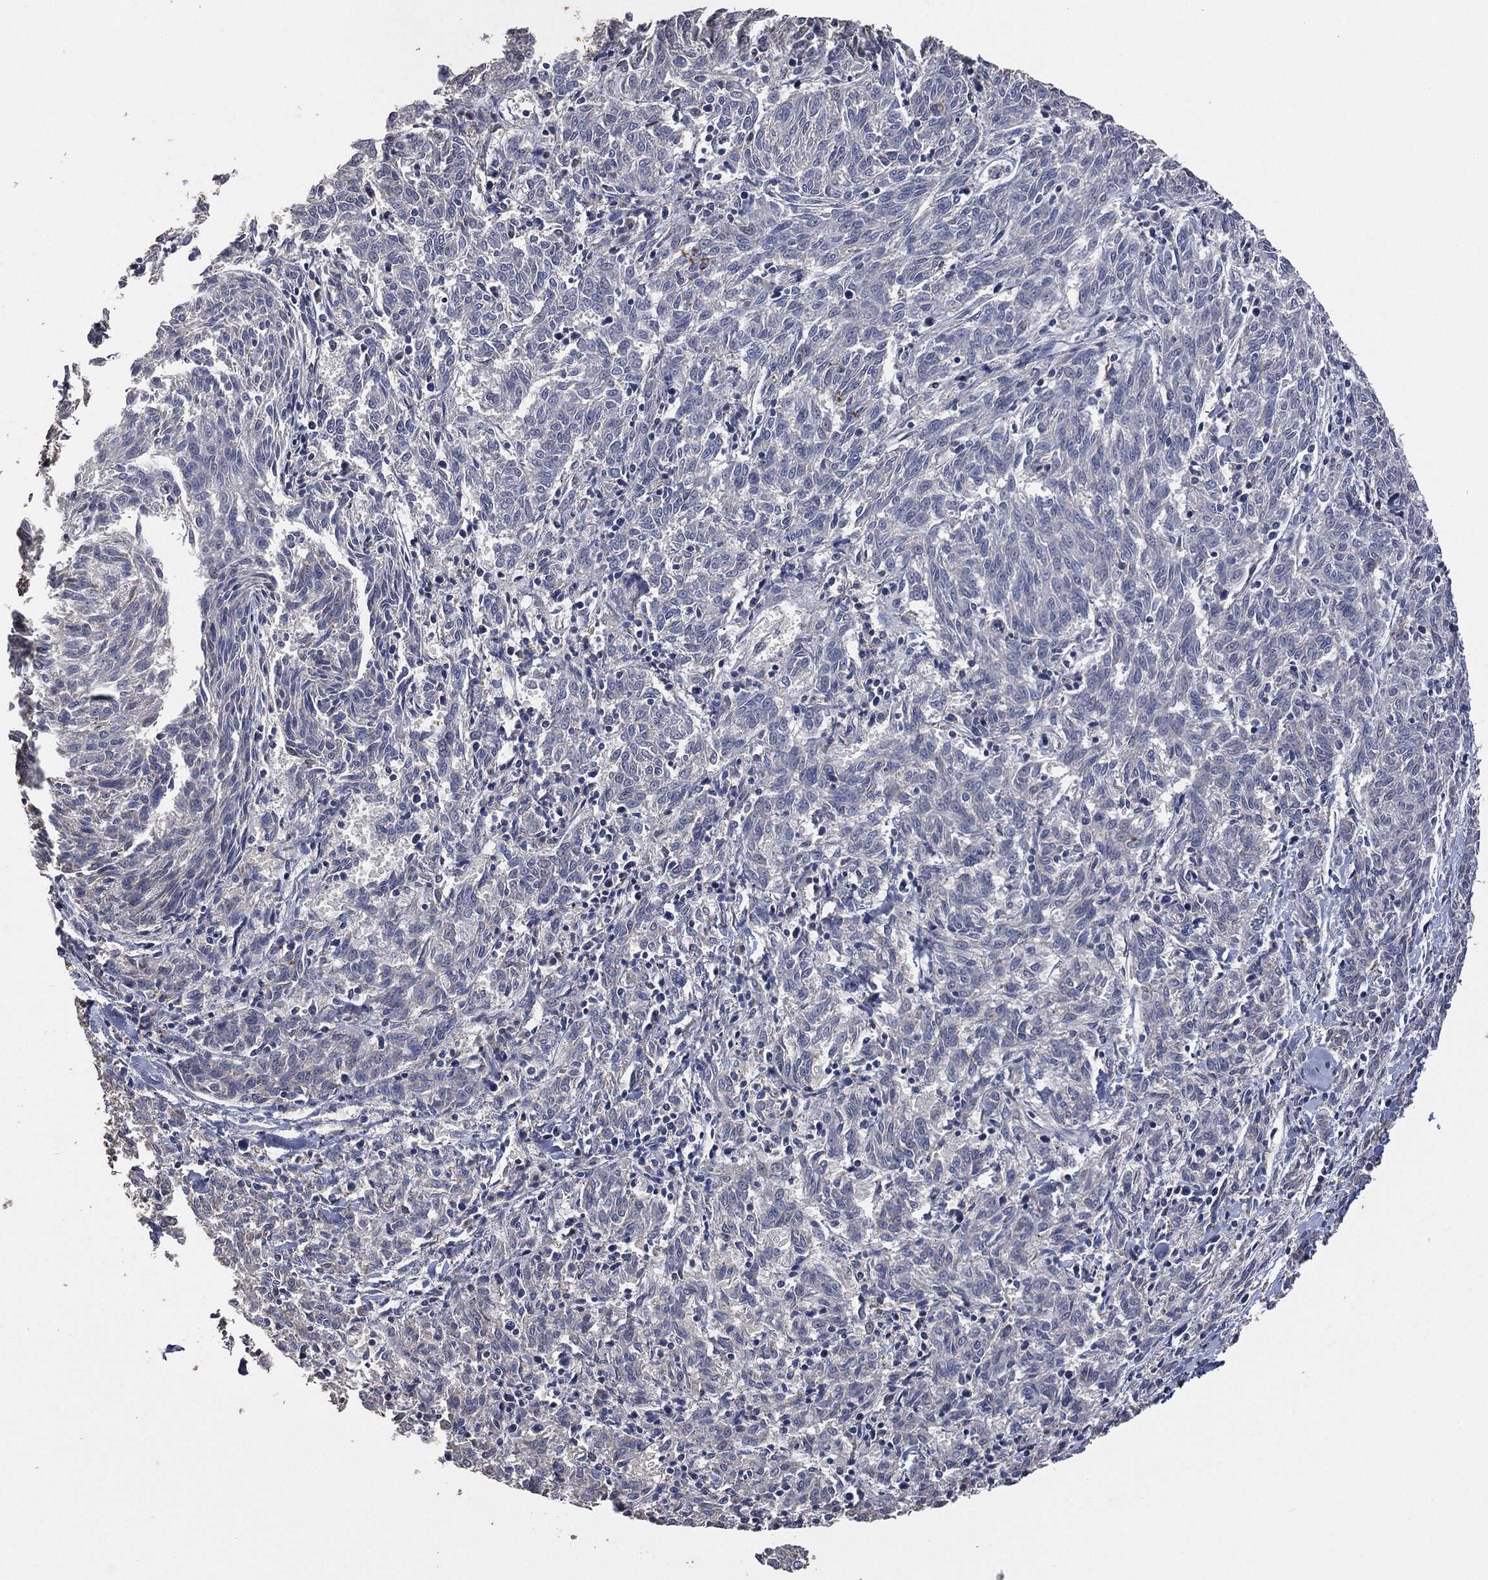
{"staining": {"intensity": "negative", "quantity": "none", "location": "none"}, "tissue": "melanoma", "cell_type": "Tumor cells", "image_type": "cancer", "snomed": [{"axis": "morphology", "description": "Malignant melanoma, NOS"}, {"axis": "topography", "description": "Skin"}], "caption": "Tumor cells show no significant positivity in melanoma.", "gene": "CD33", "patient": {"sex": "female", "age": 72}}